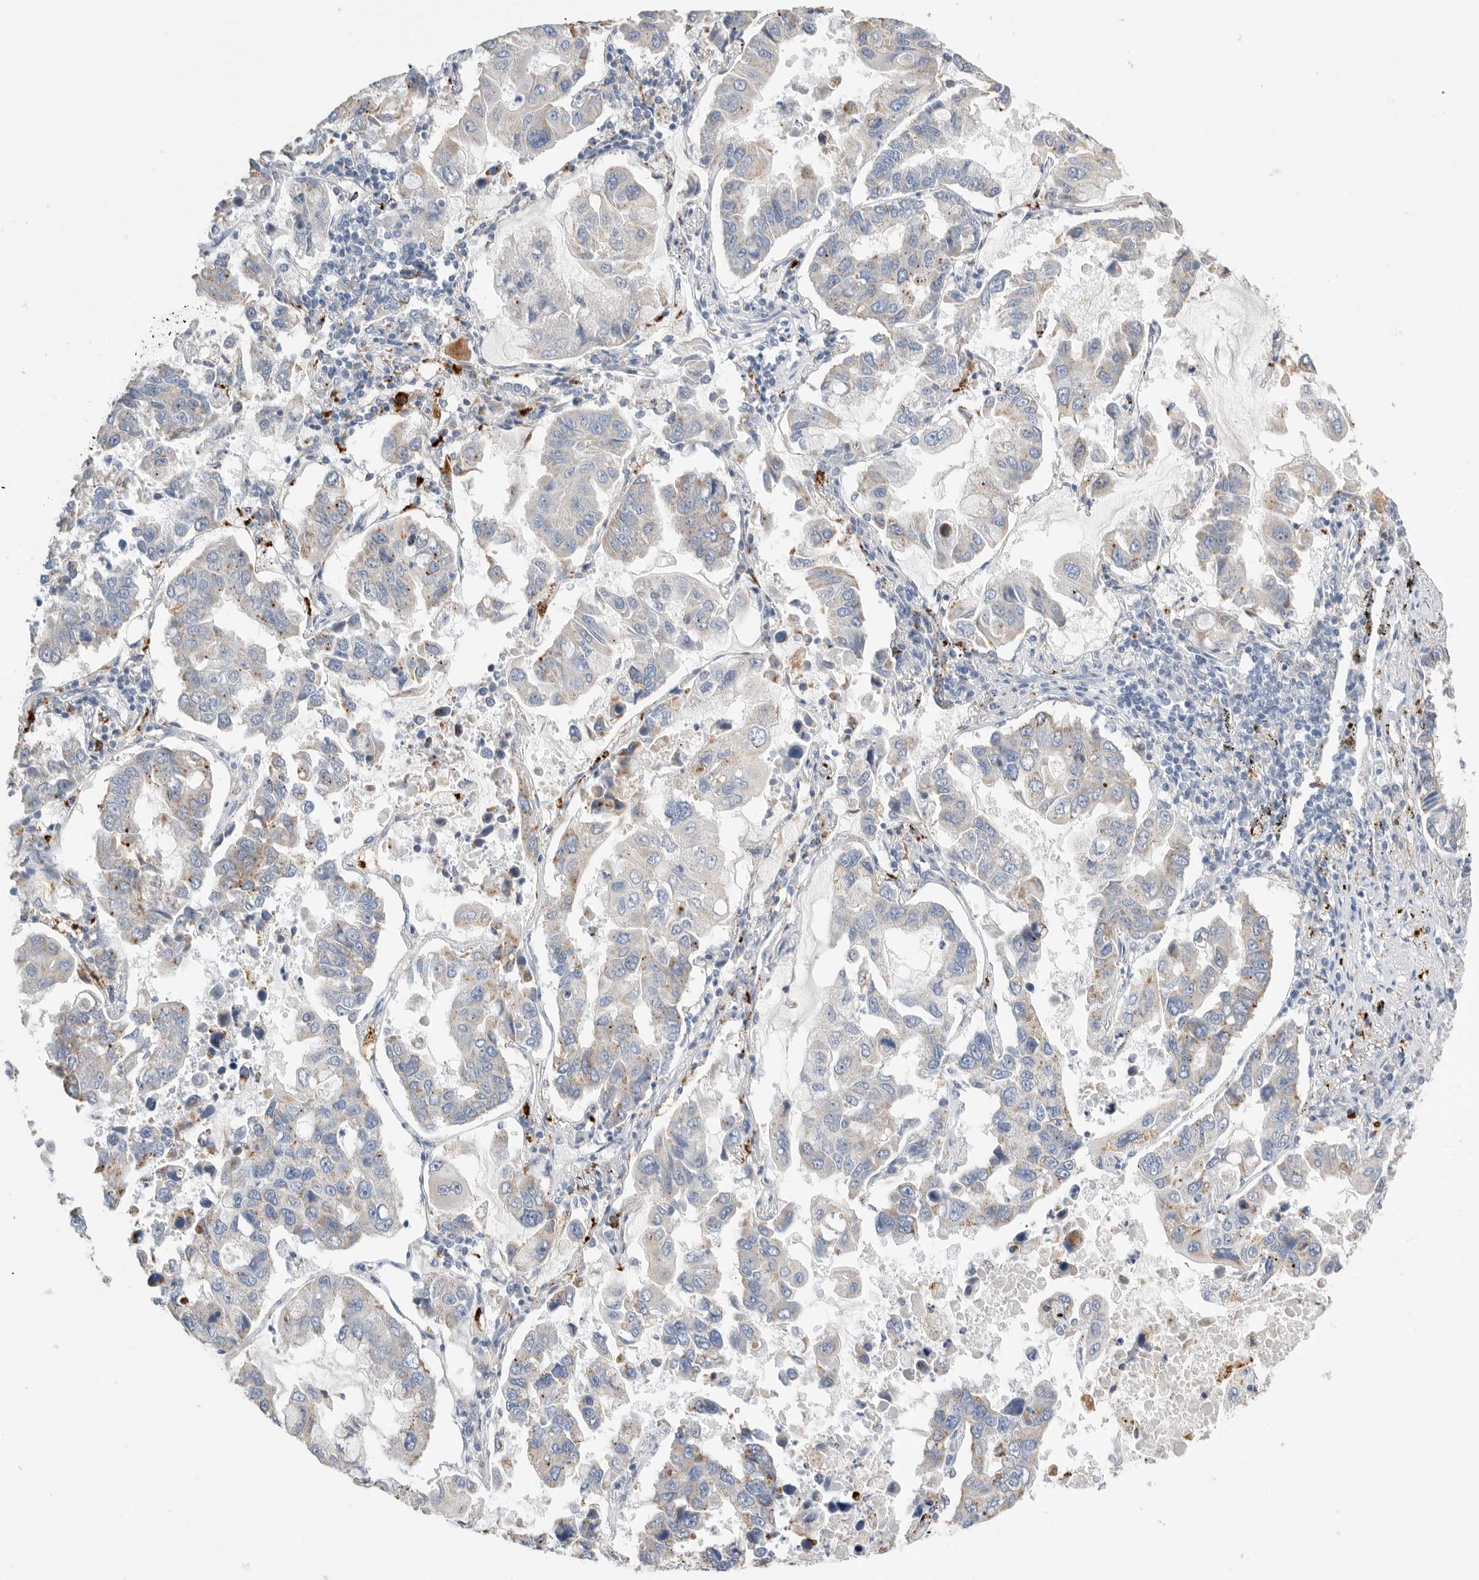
{"staining": {"intensity": "moderate", "quantity": "<25%", "location": "cytoplasmic/membranous"}, "tissue": "lung cancer", "cell_type": "Tumor cells", "image_type": "cancer", "snomed": [{"axis": "morphology", "description": "Adenocarcinoma, NOS"}, {"axis": "topography", "description": "Lung"}], "caption": "Immunohistochemistry (IHC) (DAB (3,3'-diaminobenzidine)) staining of human adenocarcinoma (lung) reveals moderate cytoplasmic/membranous protein staining in about <25% of tumor cells. (brown staining indicates protein expression, while blue staining denotes nuclei).", "gene": "GGH", "patient": {"sex": "male", "age": 64}}